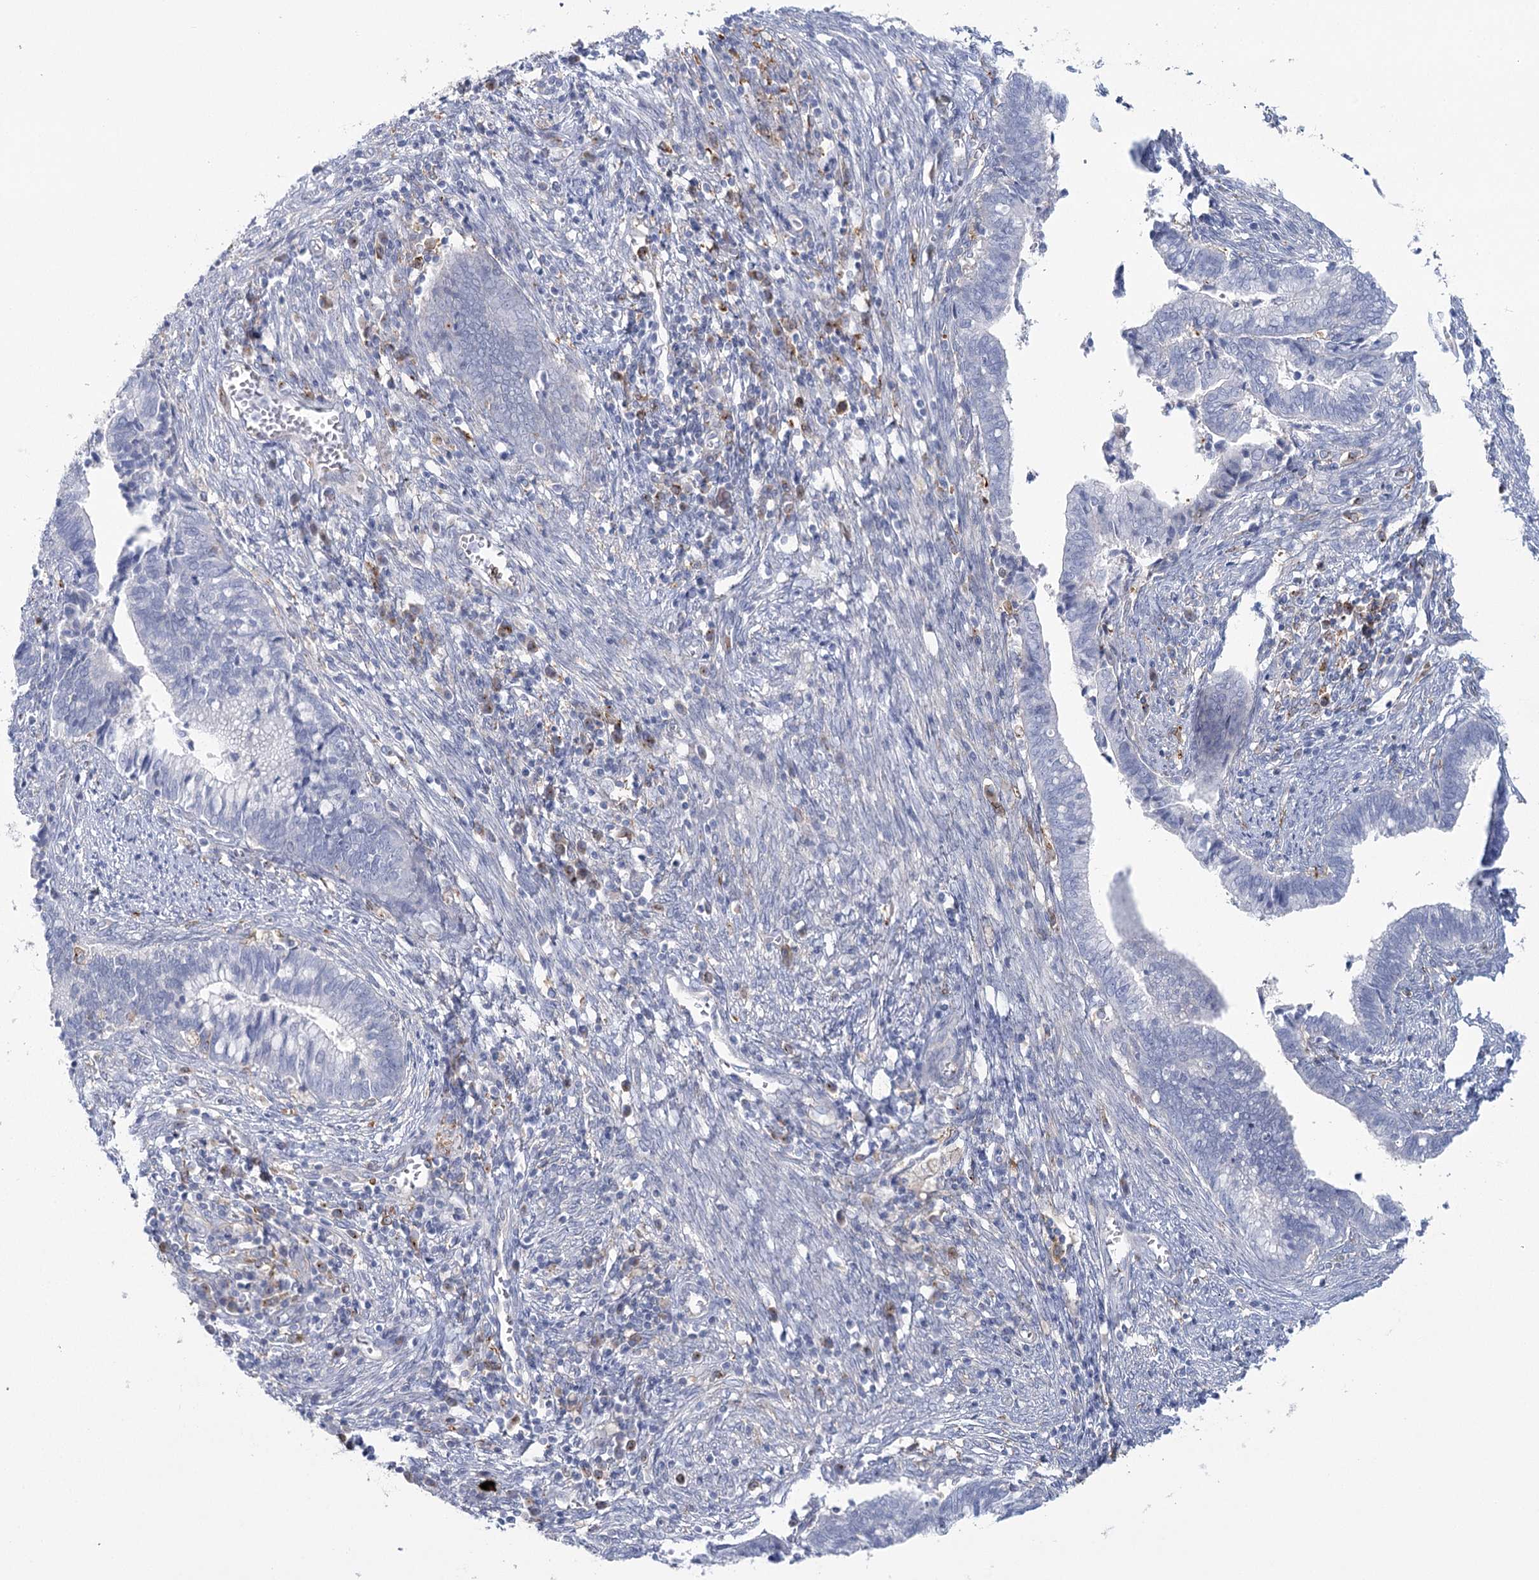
{"staining": {"intensity": "negative", "quantity": "none", "location": "none"}, "tissue": "cervical cancer", "cell_type": "Tumor cells", "image_type": "cancer", "snomed": [{"axis": "morphology", "description": "Adenocarcinoma, NOS"}, {"axis": "topography", "description": "Cervix"}], "caption": "Tumor cells are negative for protein expression in human adenocarcinoma (cervical).", "gene": "CCDC88A", "patient": {"sex": "female", "age": 44}}